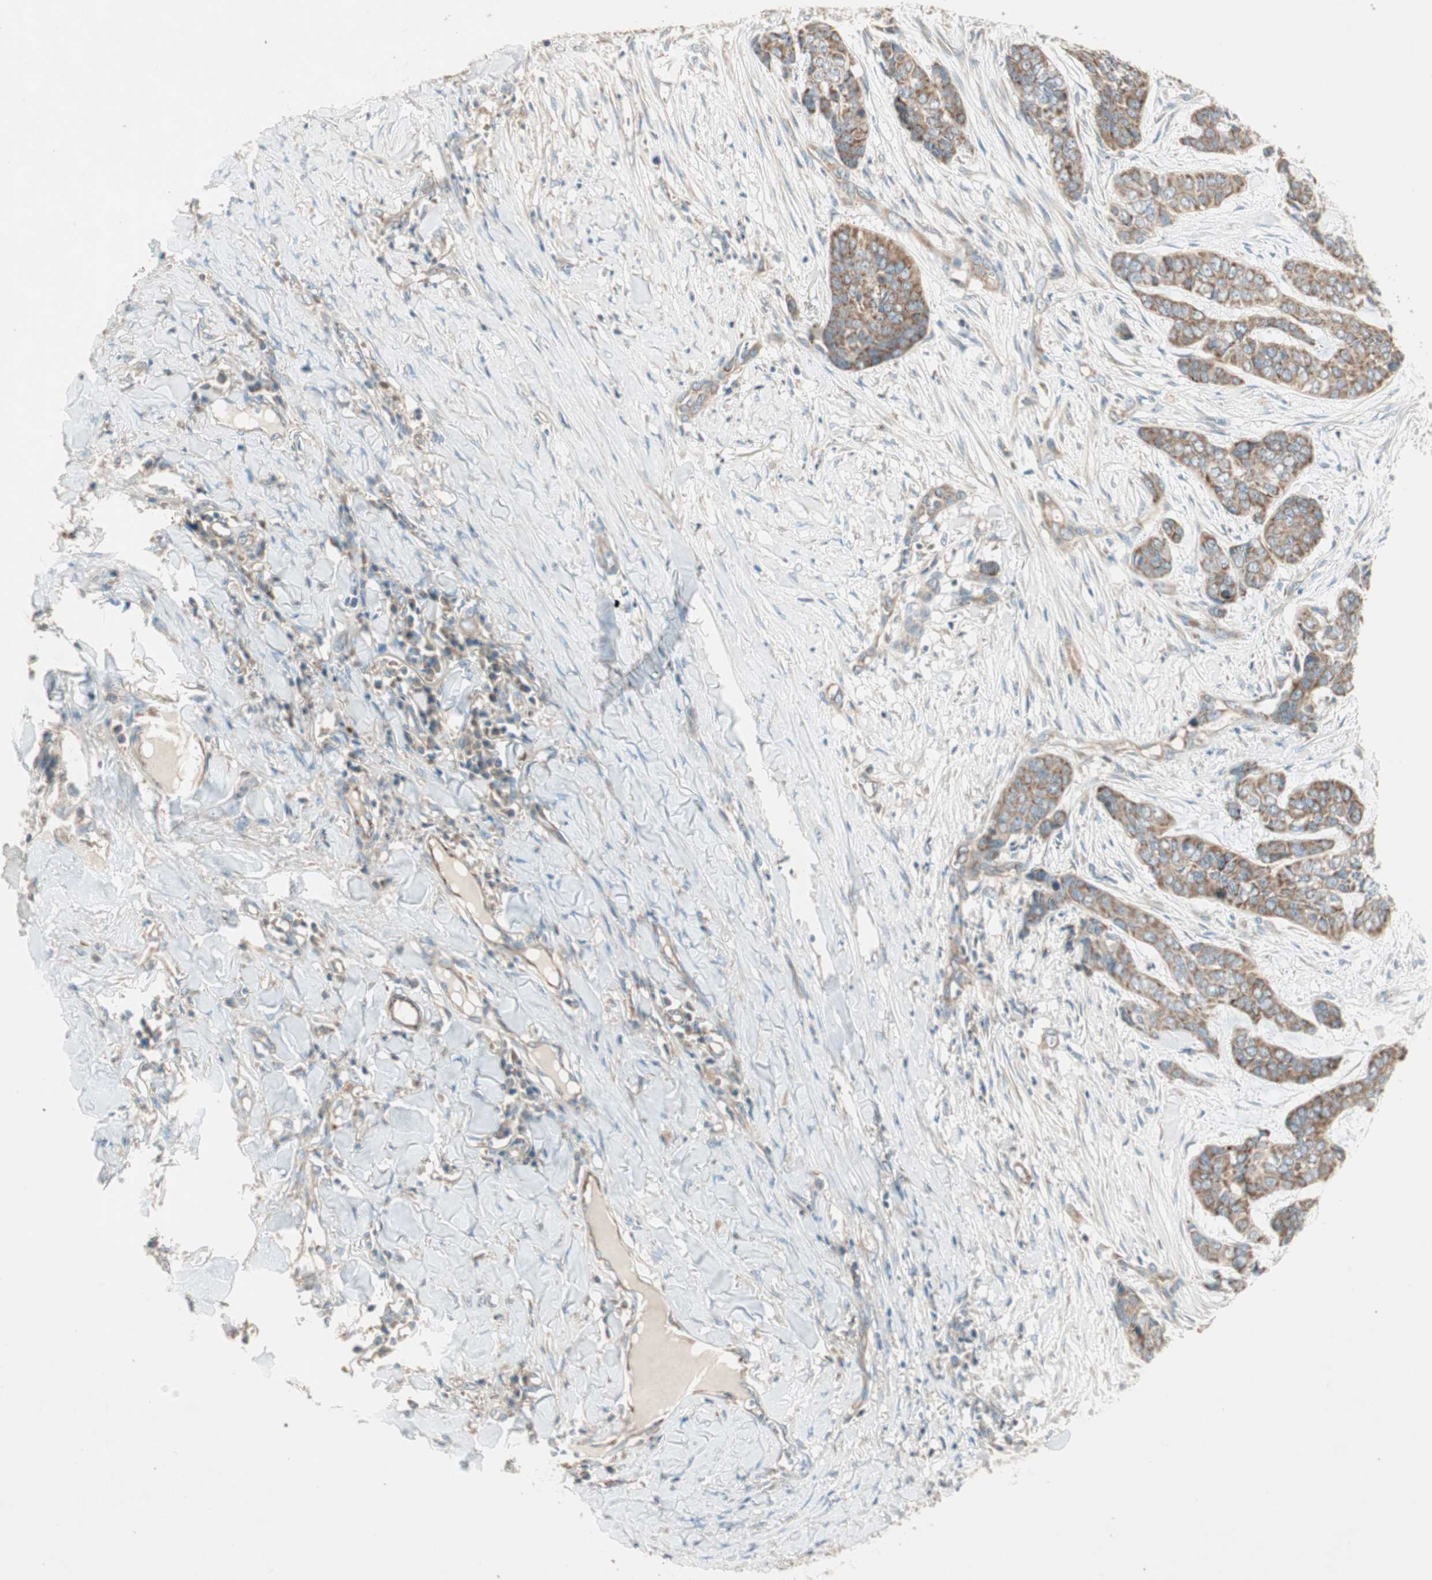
{"staining": {"intensity": "moderate", "quantity": ">75%", "location": "cytoplasmic/membranous"}, "tissue": "skin cancer", "cell_type": "Tumor cells", "image_type": "cancer", "snomed": [{"axis": "morphology", "description": "Basal cell carcinoma"}, {"axis": "topography", "description": "Skin"}], "caption": "Skin cancer tissue reveals moderate cytoplasmic/membranous expression in about >75% of tumor cells, visualized by immunohistochemistry.", "gene": "CC2D1A", "patient": {"sex": "female", "age": 64}}